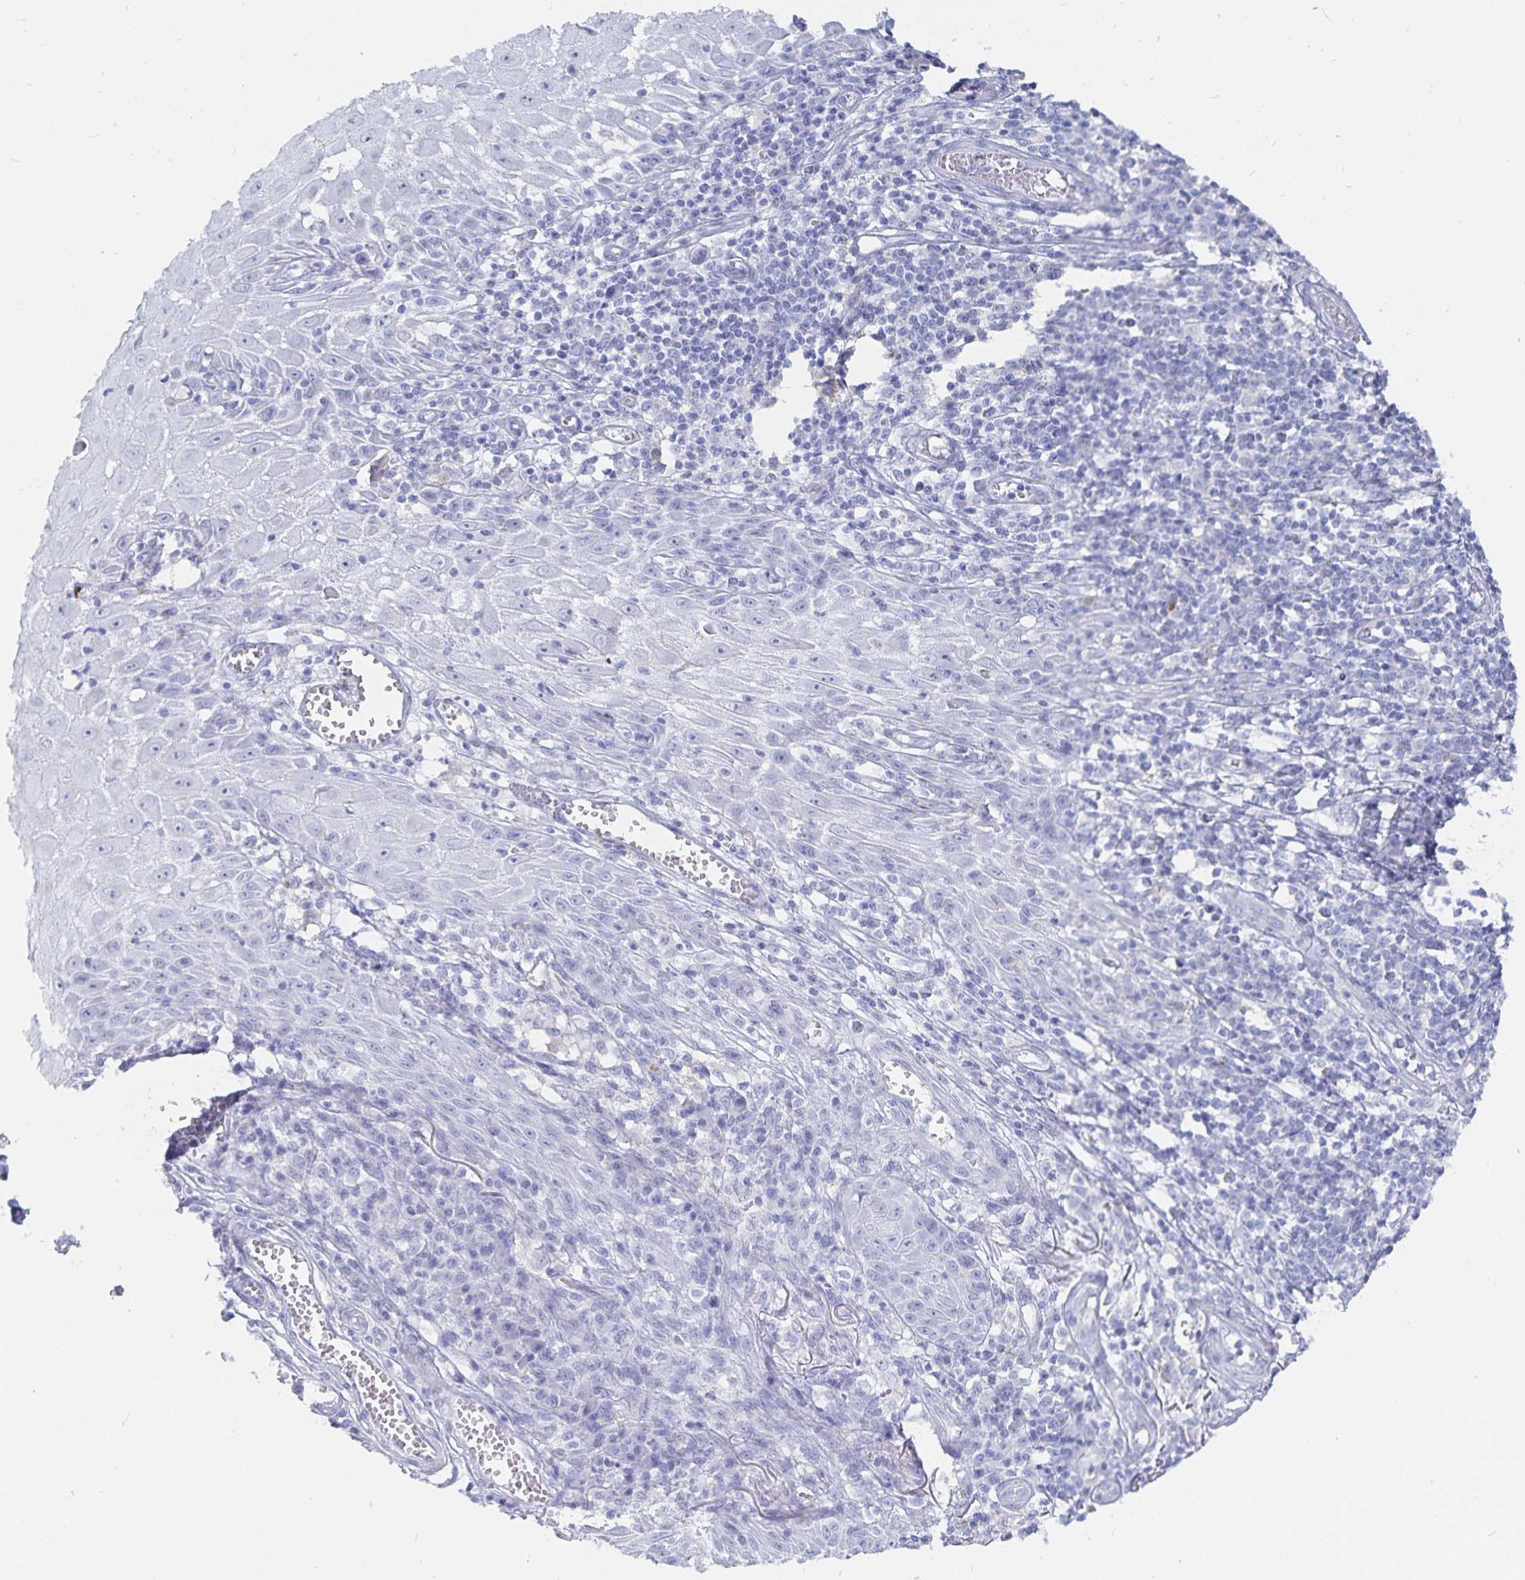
{"staining": {"intensity": "negative", "quantity": "none", "location": "none"}, "tissue": "skin cancer", "cell_type": "Tumor cells", "image_type": "cancer", "snomed": [{"axis": "morphology", "description": "Squamous cell carcinoma, NOS"}, {"axis": "topography", "description": "Skin"}], "caption": "The image reveals no staining of tumor cells in skin squamous cell carcinoma. (Immunohistochemistry (ihc), brightfield microscopy, high magnification).", "gene": "INSL5", "patient": {"sex": "female", "age": 73}}